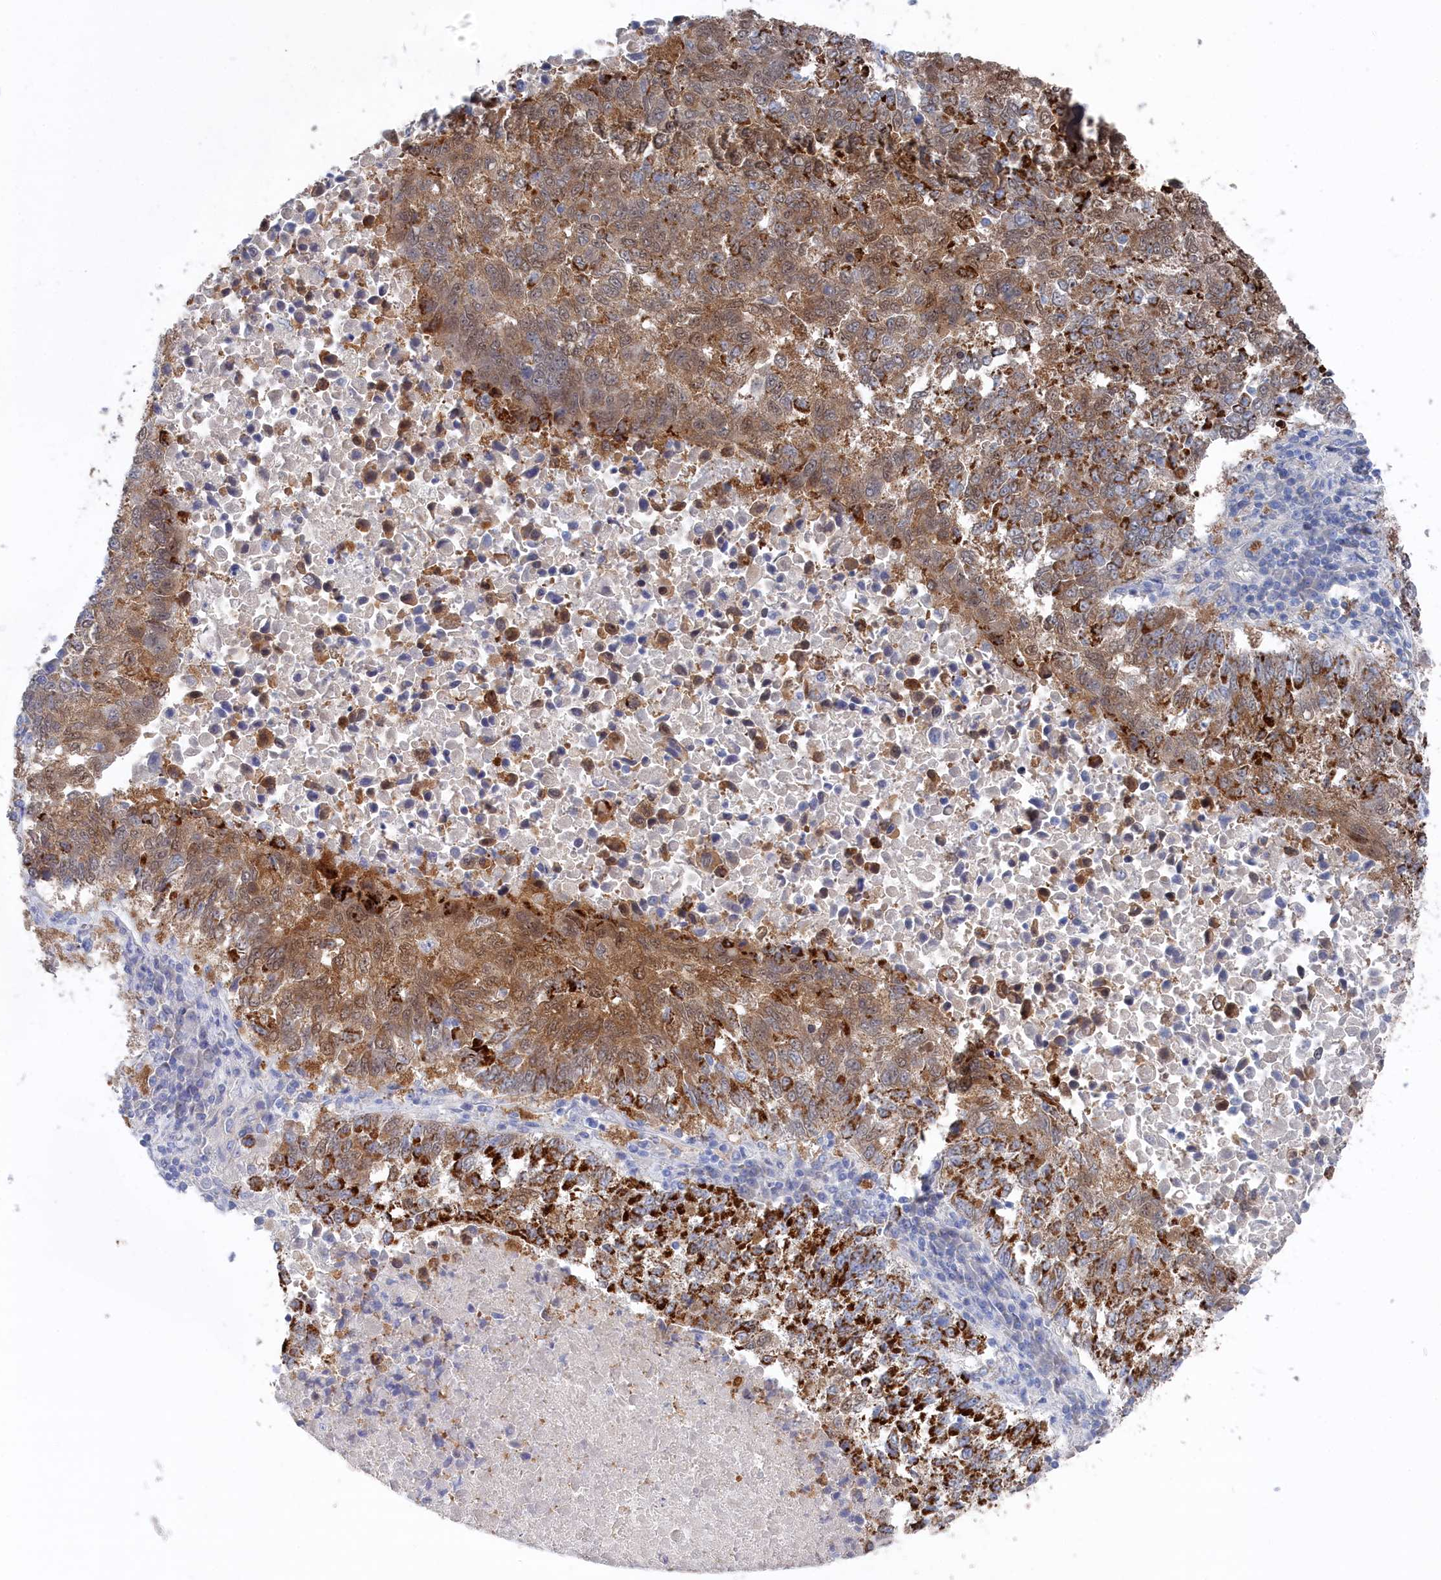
{"staining": {"intensity": "strong", "quantity": ">75%", "location": "cytoplasmic/membranous"}, "tissue": "lung cancer", "cell_type": "Tumor cells", "image_type": "cancer", "snomed": [{"axis": "morphology", "description": "Squamous cell carcinoma, NOS"}, {"axis": "topography", "description": "Lung"}], "caption": "Strong cytoplasmic/membranous staining for a protein is seen in about >75% of tumor cells of lung squamous cell carcinoma using immunohistochemistry.", "gene": "IRGQ", "patient": {"sex": "male", "age": 73}}